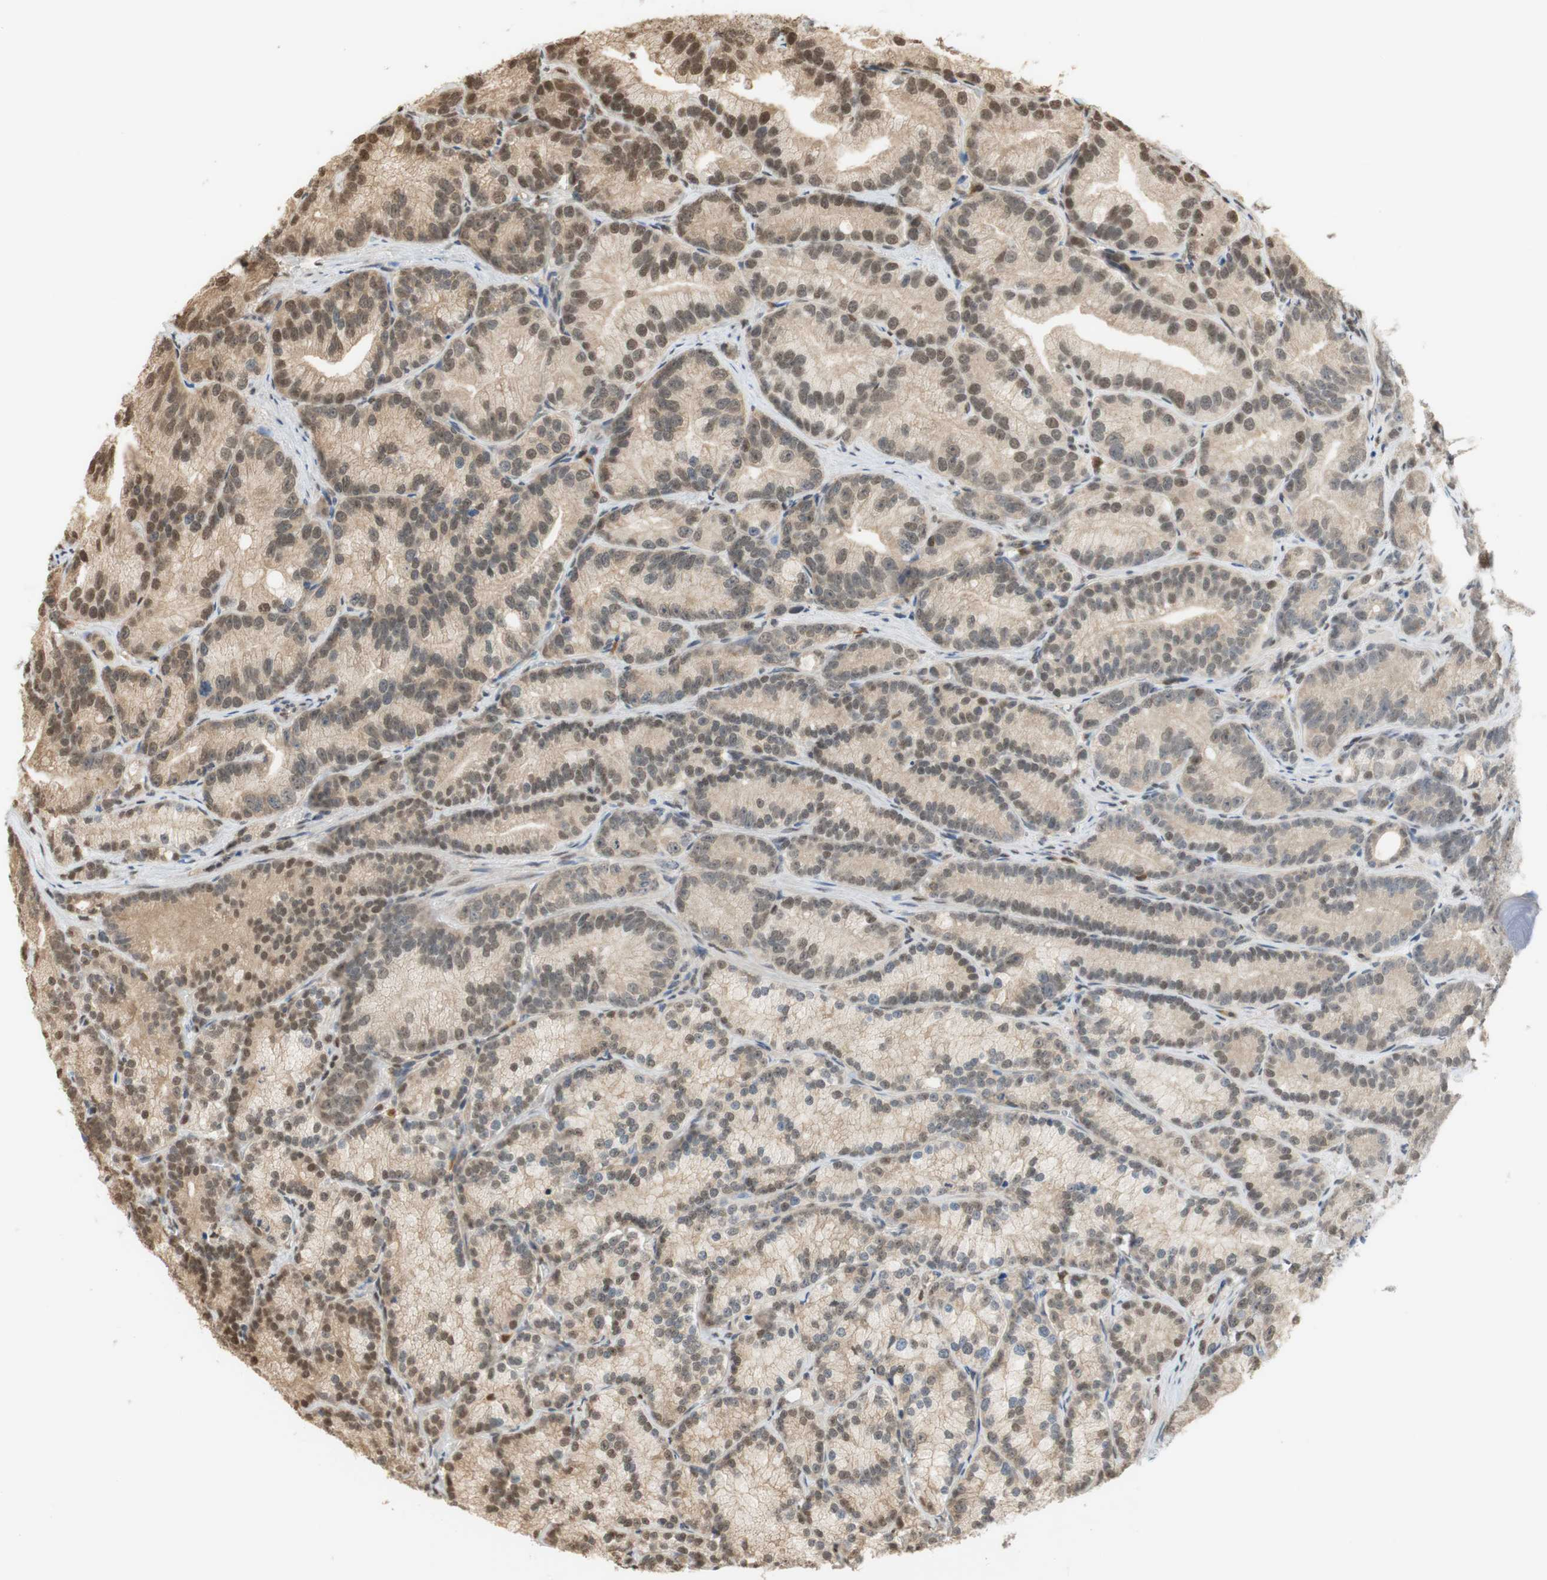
{"staining": {"intensity": "moderate", "quantity": "25%-75%", "location": "cytoplasmic/membranous,nuclear"}, "tissue": "prostate cancer", "cell_type": "Tumor cells", "image_type": "cancer", "snomed": [{"axis": "morphology", "description": "Adenocarcinoma, Low grade"}, {"axis": "topography", "description": "Prostate"}], "caption": "Immunohistochemical staining of human prostate cancer (adenocarcinoma (low-grade)) exhibits medium levels of moderate cytoplasmic/membranous and nuclear positivity in about 25%-75% of tumor cells. (Stains: DAB in brown, nuclei in blue, Microscopy: brightfield microscopy at high magnification).", "gene": "NAP1L4", "patient": {"sex": "male", "age": 89}}